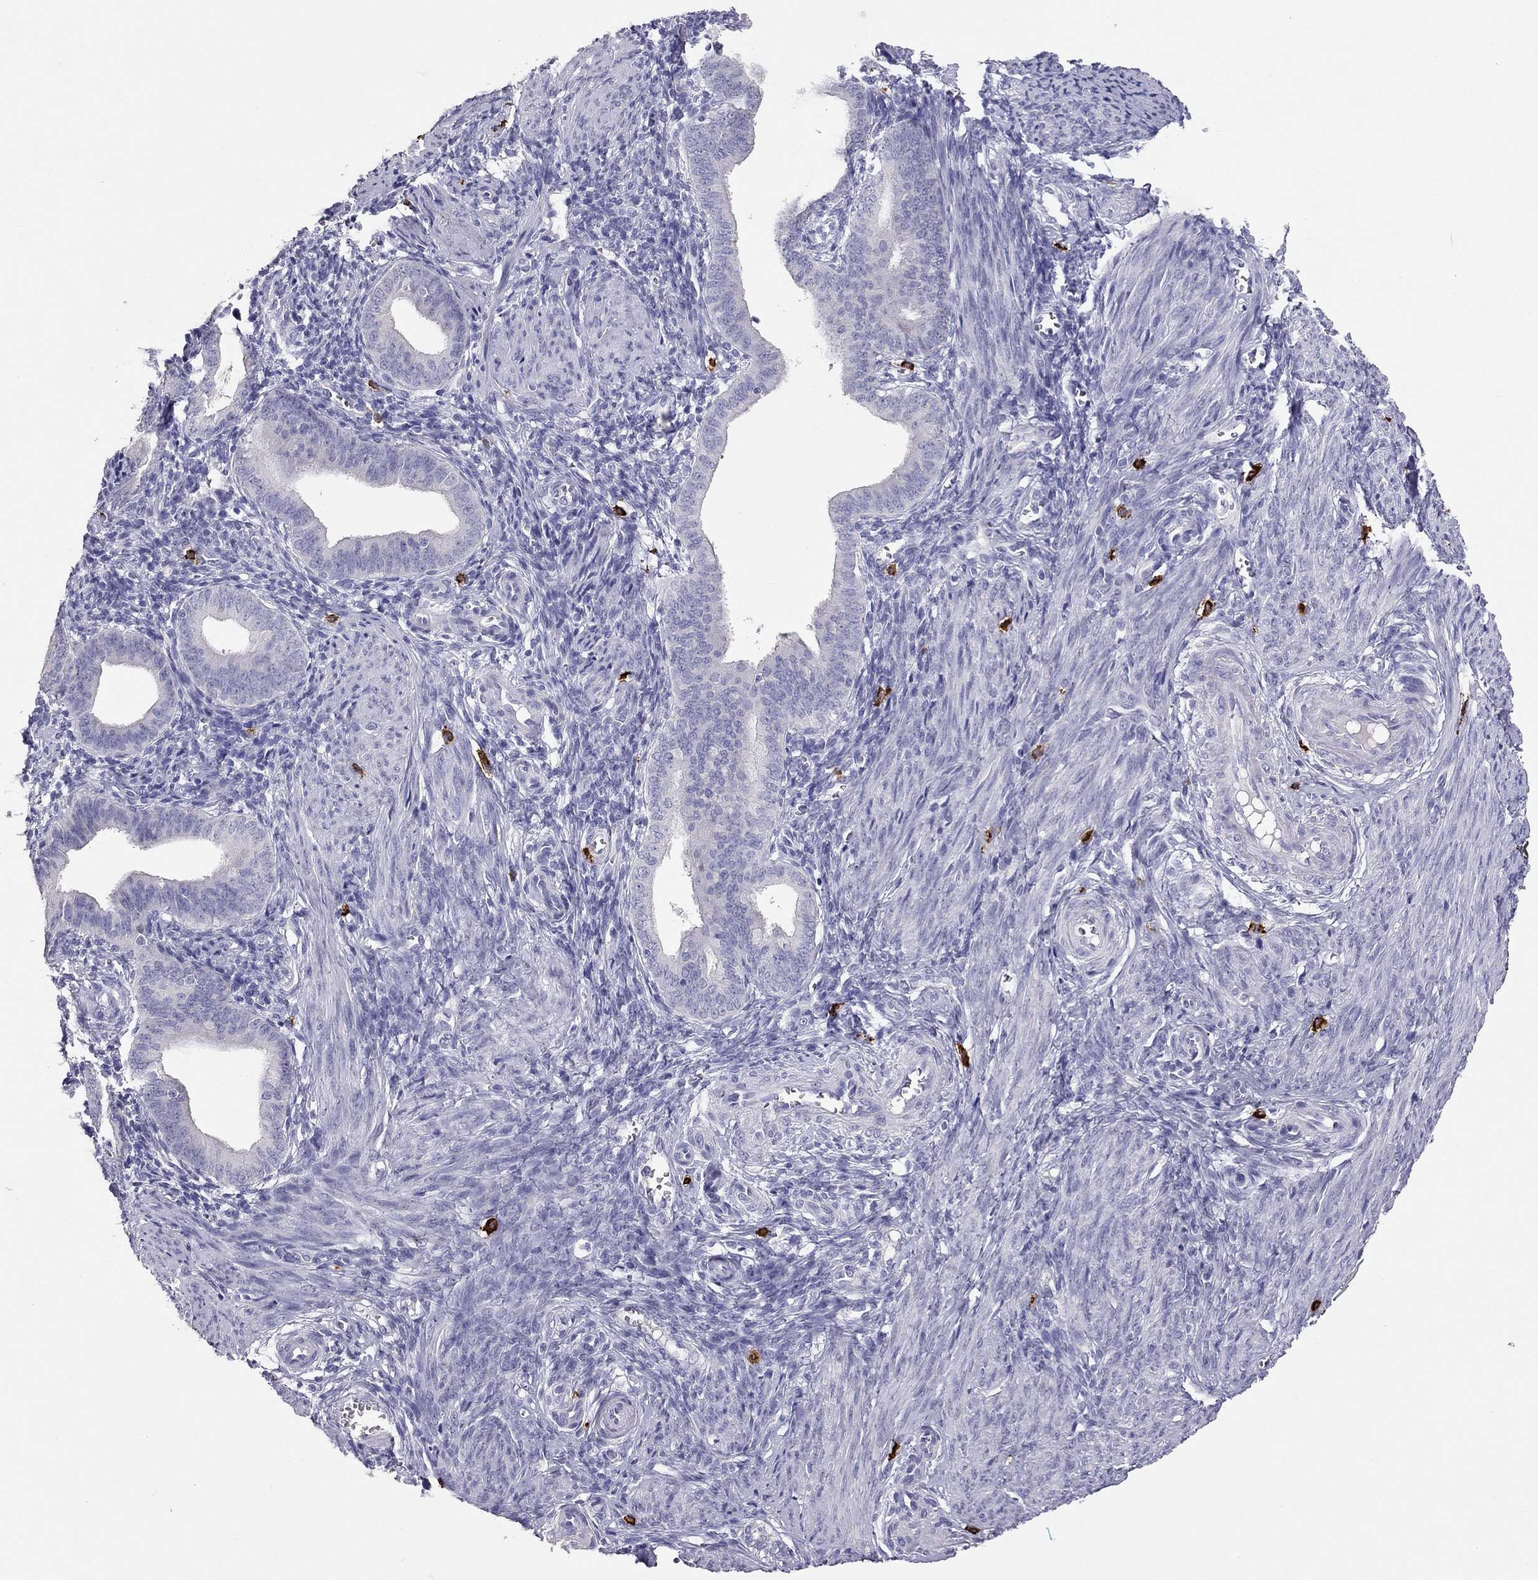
{"staining": {"intensity": "negative", "quantity": "none", "location": "none"}, "tissue": "endometrium", "cell_type": "Cells in endometrial stroma", "image_type": "normal", "snomed": [{"axis": "morphology", "description": "Normal tissue, NOS"}, {"axis": "topography", "description": "Endometrium"}], "caption": "The image reveals no staining of cells in endometrial stroma in normal endometrium.", "gene": "IL17REL", "patient": {"sex": "female", "age": 42}}